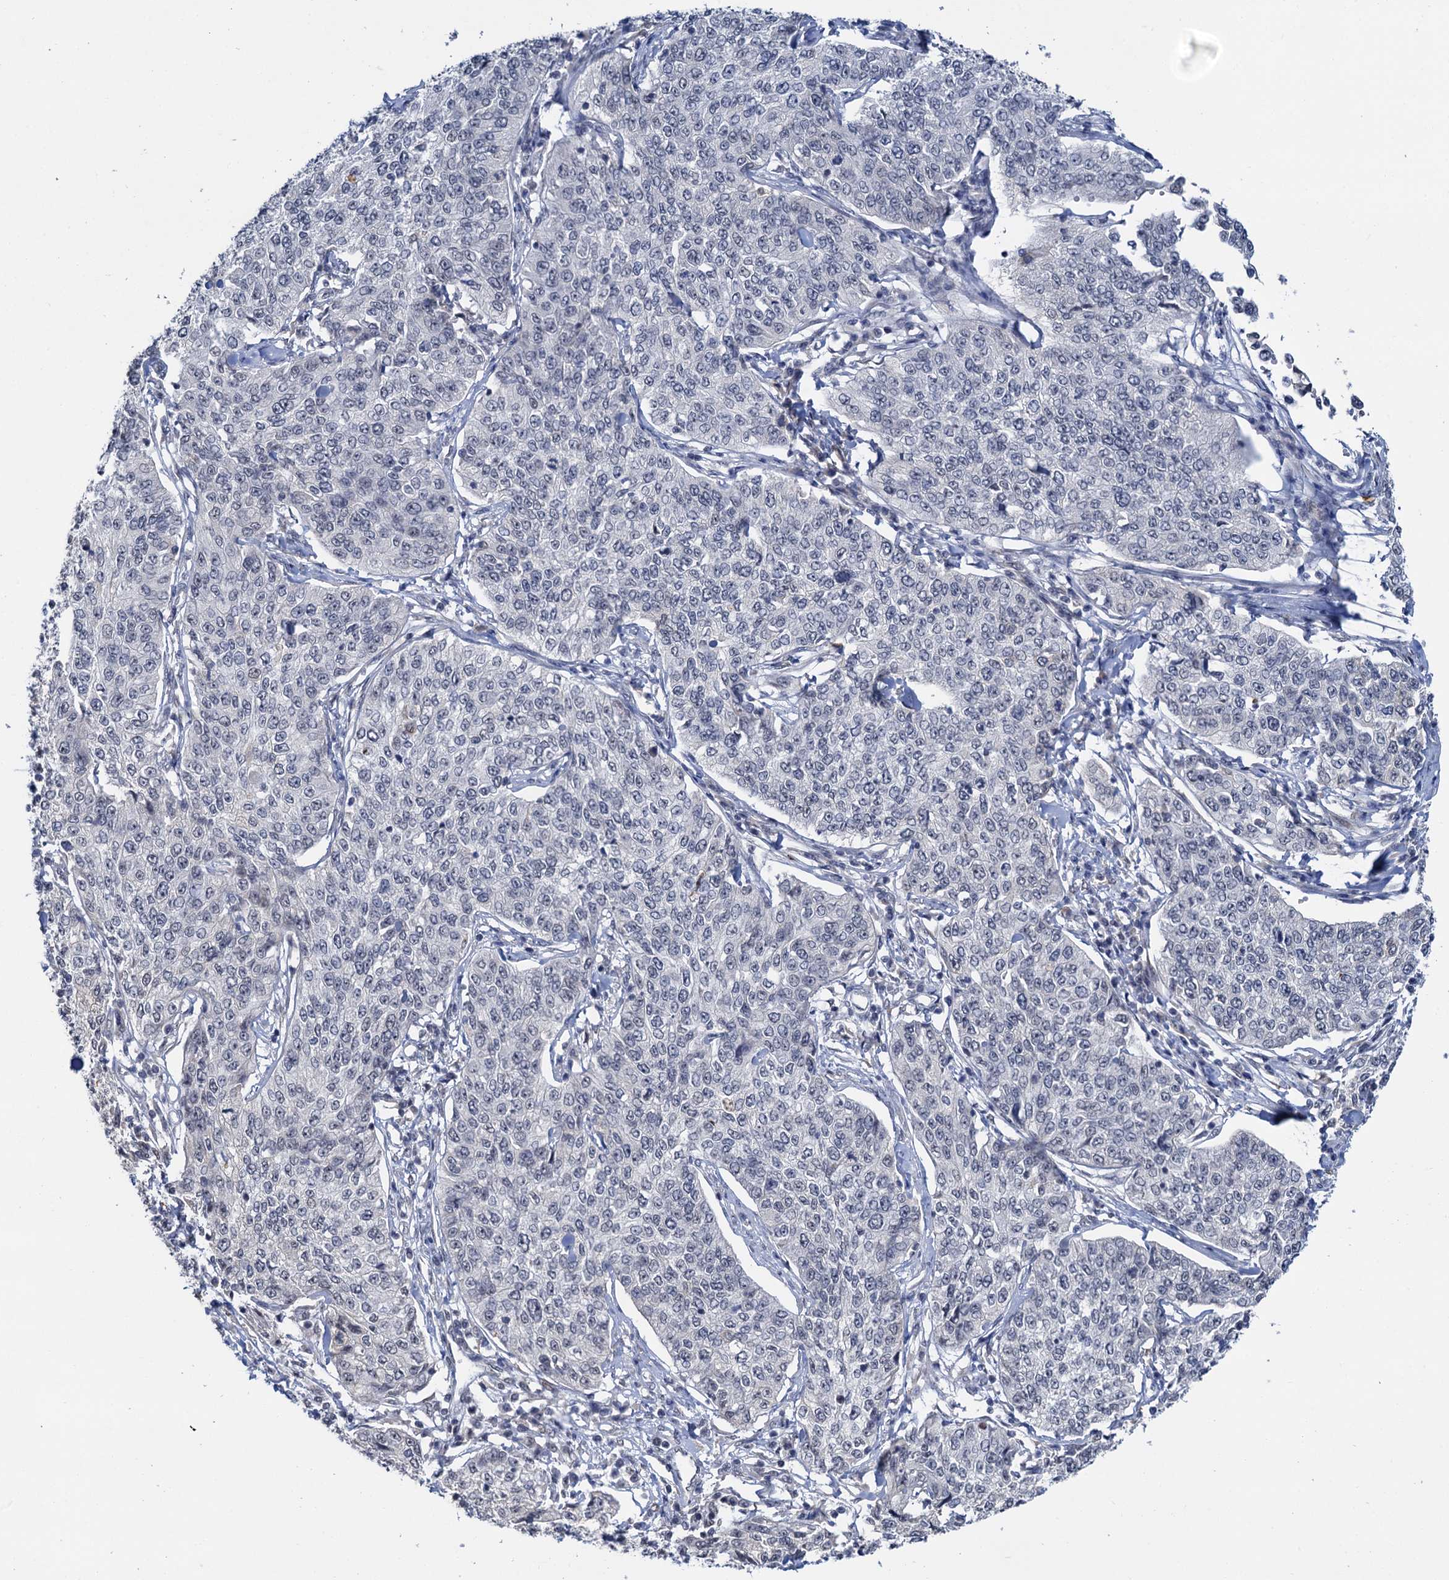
{"staining": {"intensity": "negative", "quantity": "none", "location": "none"}, "tissue": "cervical cancer", "cell_type": "Tumor cells", "image_type": "cancer", "snomed": [{"axis": "morphology", "description": "Squamous cell carcinoma, NOS"}, {"axis": "topography", "description": "Cervix"}], "caption": "High magnification brightfield microscopy of cervical cancer (squamous cell carcinoma) stained with DAB (brown) and counterstained with hematoxylin (blue): tumor cells show no significant staining. (Immunohistochemistry, brightfield microscopy, high magnification).", "gene": "NAT10", "patient": {"sex": "female", "age": 35}}